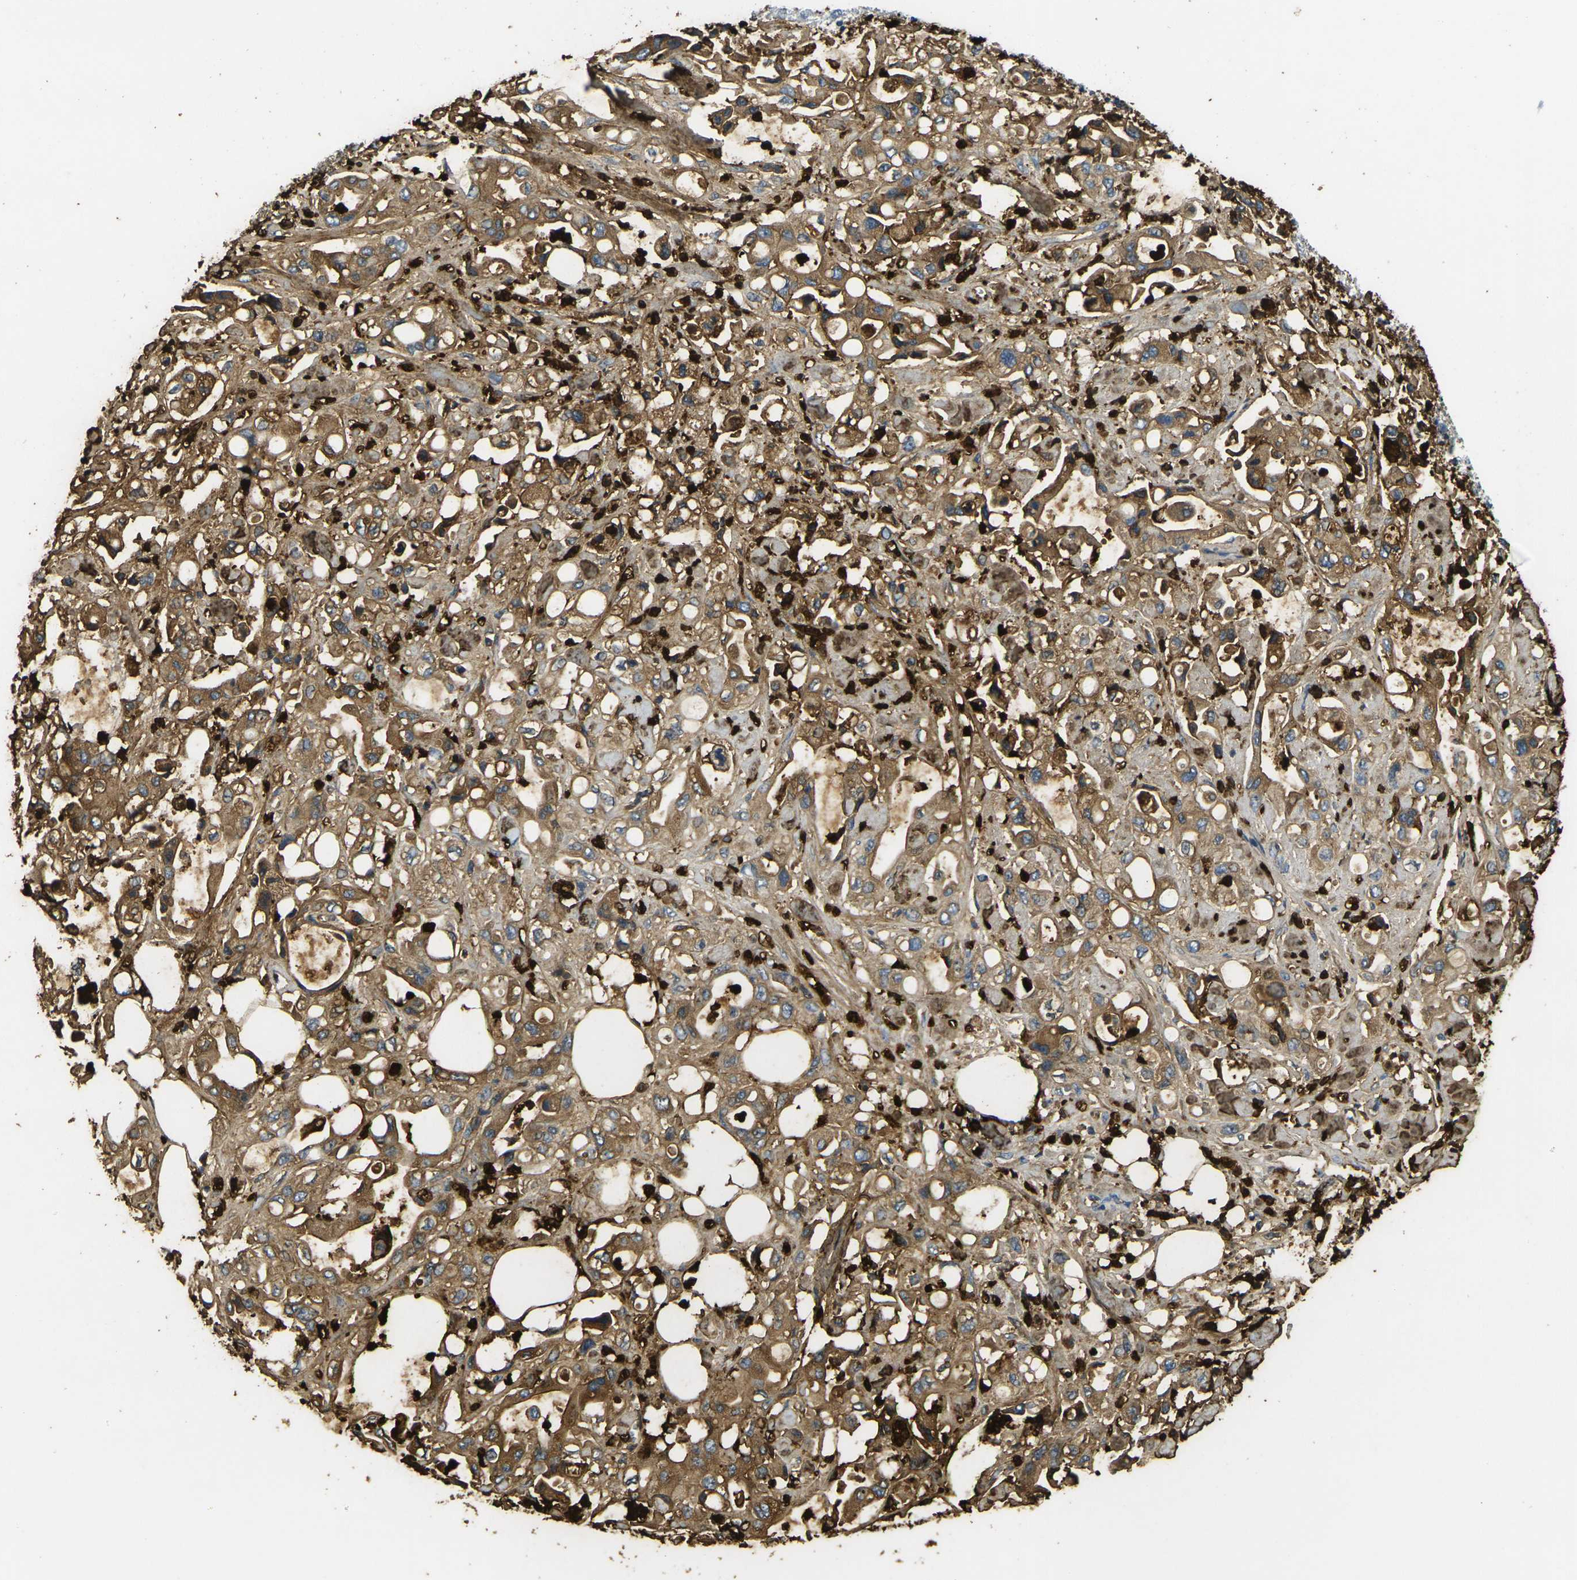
{"staining": {"intensity": "moderate", "quantity": ">75%", "location": "cytoplasmic/membranous"}, "tissue": "pancreatic cancer", "cell_type": "Tumor cells", "image_type": "cancer", "snomed": [{"axis": "morphology", "description": "Adenocarcinoma, NOS"}, {"axis": "topography", "description": "Pancreas"}], "caption": "Pancreatic cancer tissue demonstrates moderate cytoplasmic/membranous staining in about >75% of tumor cells, visualized by immunohistochemistry. Nuclei are stained in blue.", "gene": "S100A9", "patient": {"sex": "male", "age": 70}}